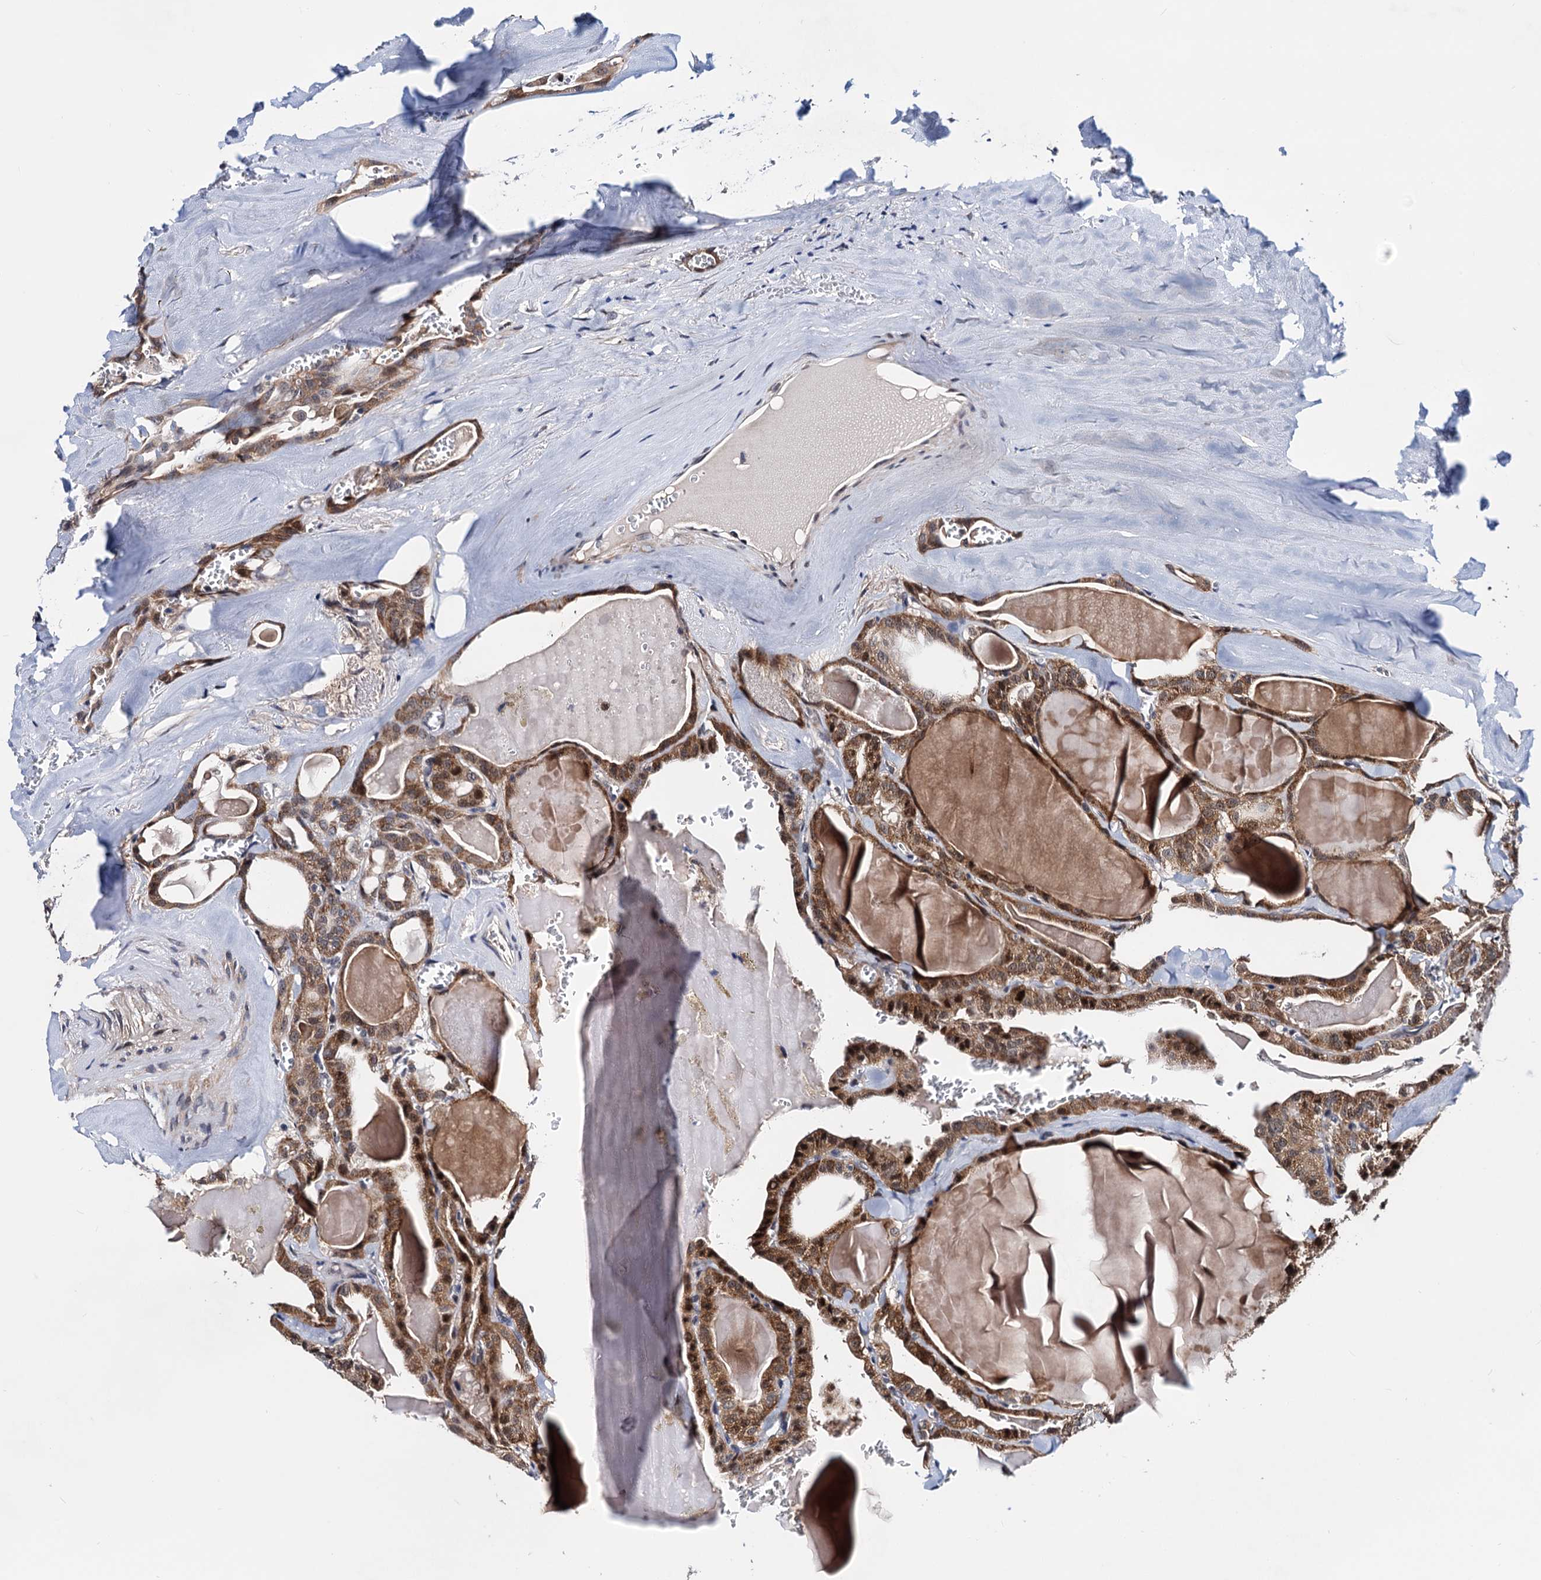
{"staining": {"intensity": "moderate", "quantity": ">75%", "location": "cytoplasmic/membranous,nuclear"}, "tissue": "thyroid cancer", "cell_type": "Tumor cells", "image_type": "cancer", "snomed": [{"axis": "morphology", "description": "Papillary adenocarcinoma, NOS"}, {"axis": "topography", "description": "Thyroid gland"}], "caption": "Protein expression analysis of human thyroid papillary adenocarcinoma reveals moderate cytoplasmic/membranous and nuclear positivity in about >75% of tumor cells. The staining was performed using DAB (3,3'-diaminobenzidine), with brown indicating positive protein expression. Nuclei are stained blue with hematoxylin.", "gene": "COA4", "patient": {"sex": "male", "age": 52}}